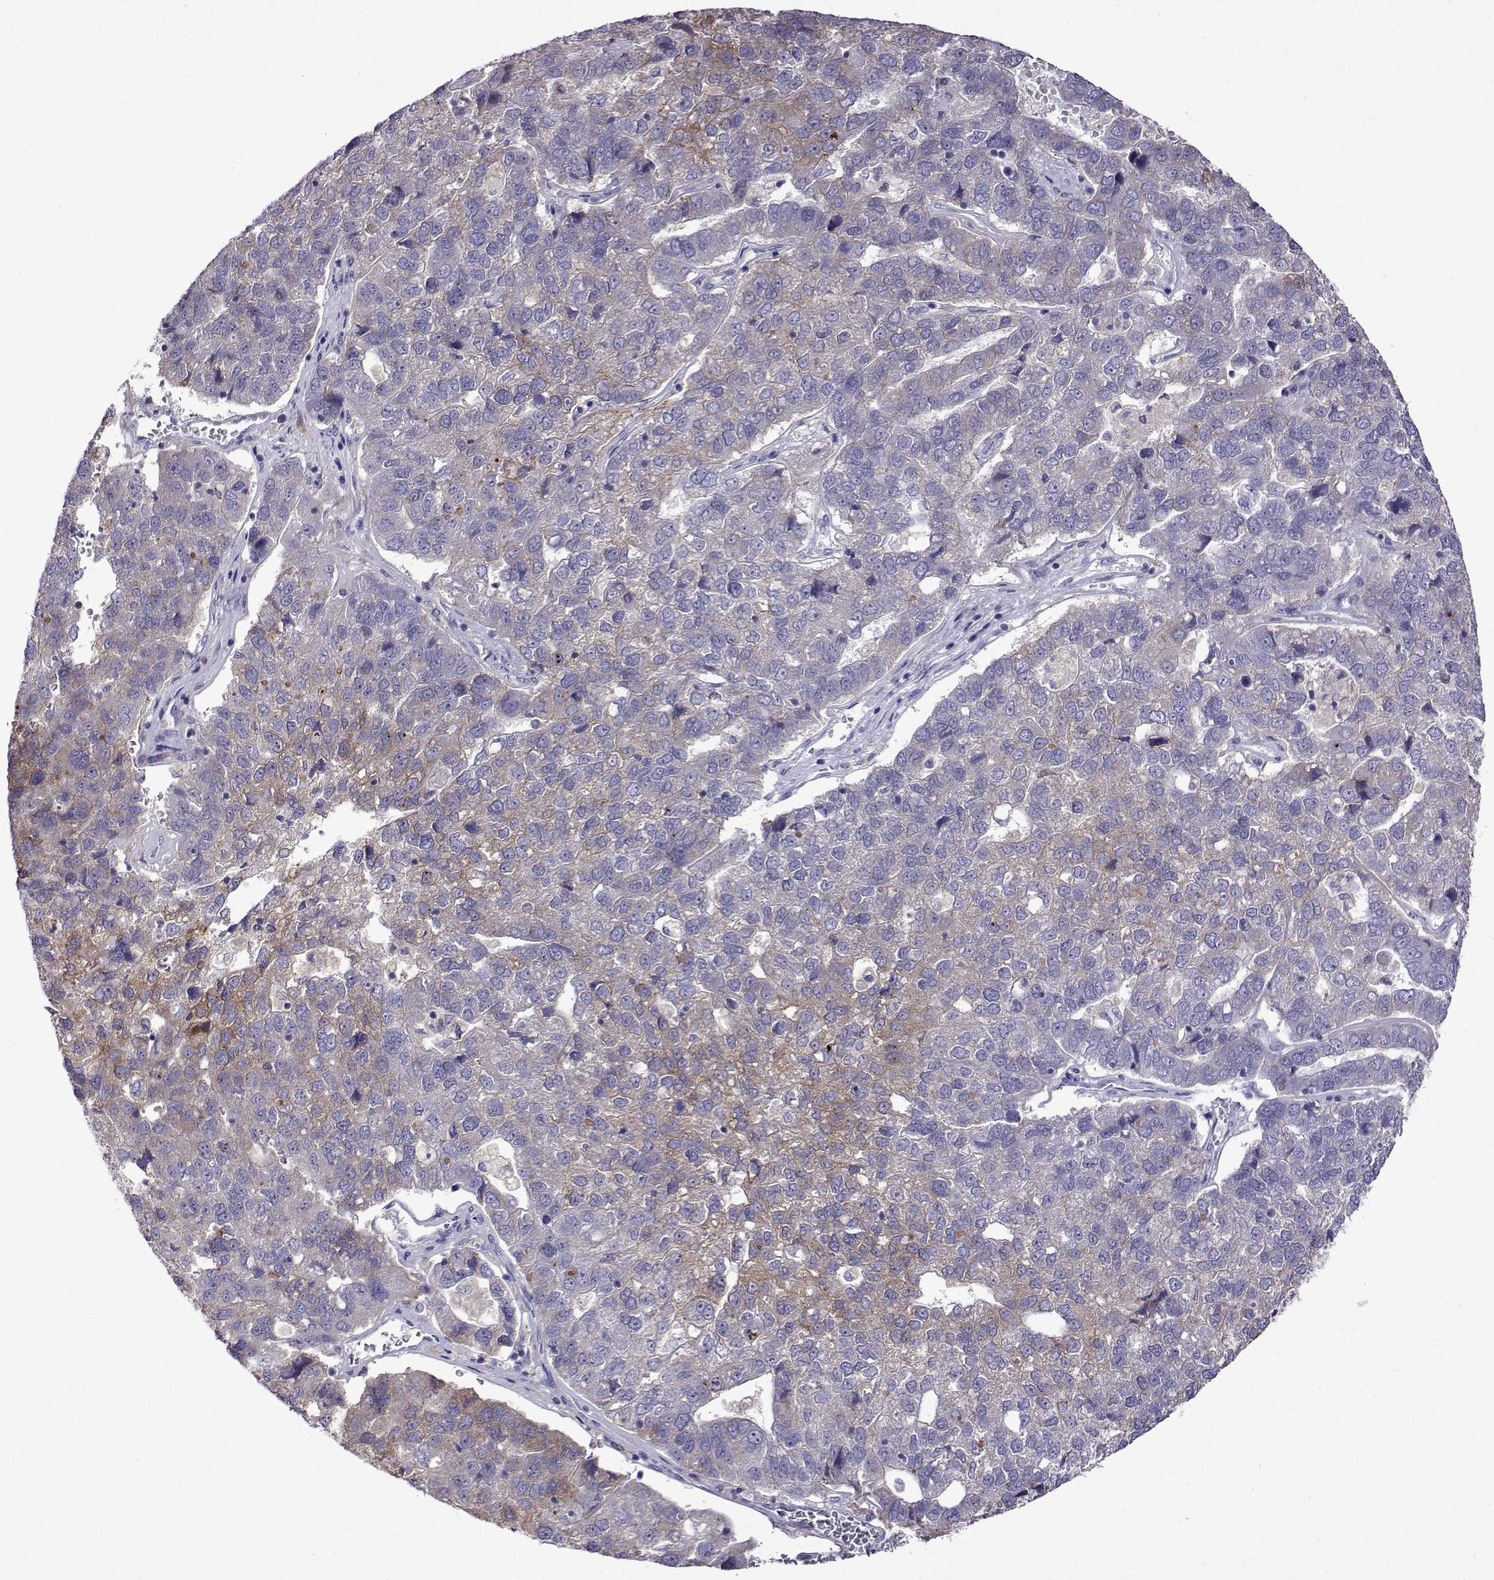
{"staining": {"intensity": "weak", "quantity": "<25%", "location": "cytoplasmic/membranous"}, "tissue": "pancreatic cancer", "cell_type": "Tumor cells", "image_type": "cancer", "snomed": [{"axis": "morphology", "description": "Adenocarcinoma, NOS"}, {"axis": "topography", "description": "Pancreas"}], "caption": "High magnification brightfield microscopy of pancreatic cancer (adenocarcinoma) stained with DAB (brown) and counterstained with hematoxylin (blue): tumor cells show no significant expression.", "gene": "SULT2A1", "patient": {"sex": "female", "age": 61}}